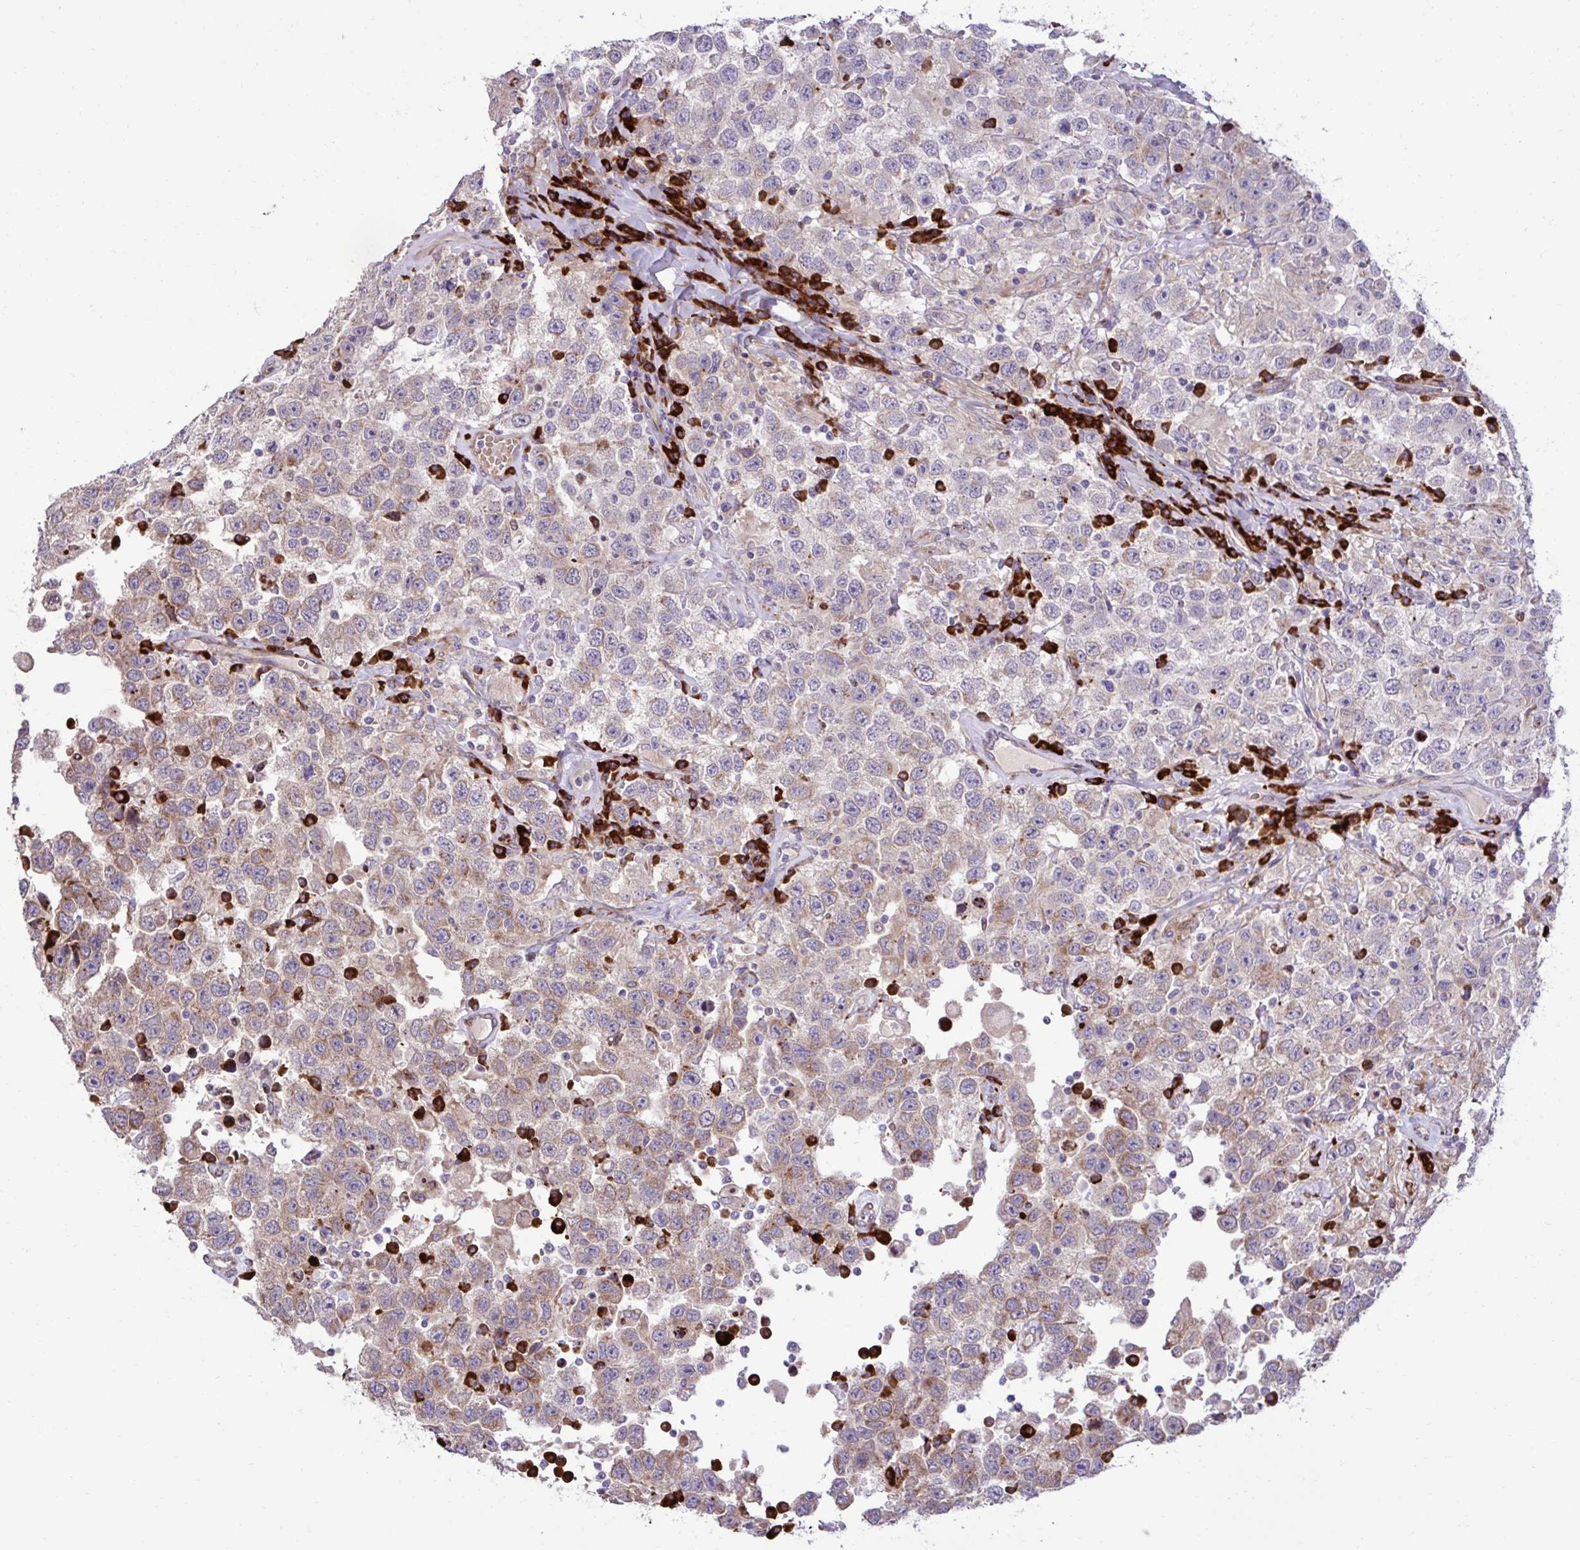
{"staining": {"intensity": "weak", "quantity": ">75%", "location": "cytoplasmic/membranous"}, "tissue": "testis cancer", "cell_type": "Tumor cells", "image_type": "cancer", "snomed": [{"axis": "morphology", "description": "Seminoma, NOS"}, {"axis": "topography", "description": "Testis"}], "caption": "This is an image of IHC staining of testis cancer, which shows weak expression in the cytoplasmic/membranous of tumor cells.", "gene": "LIMS1", "patient": {"sex": "male", "age": 41}}